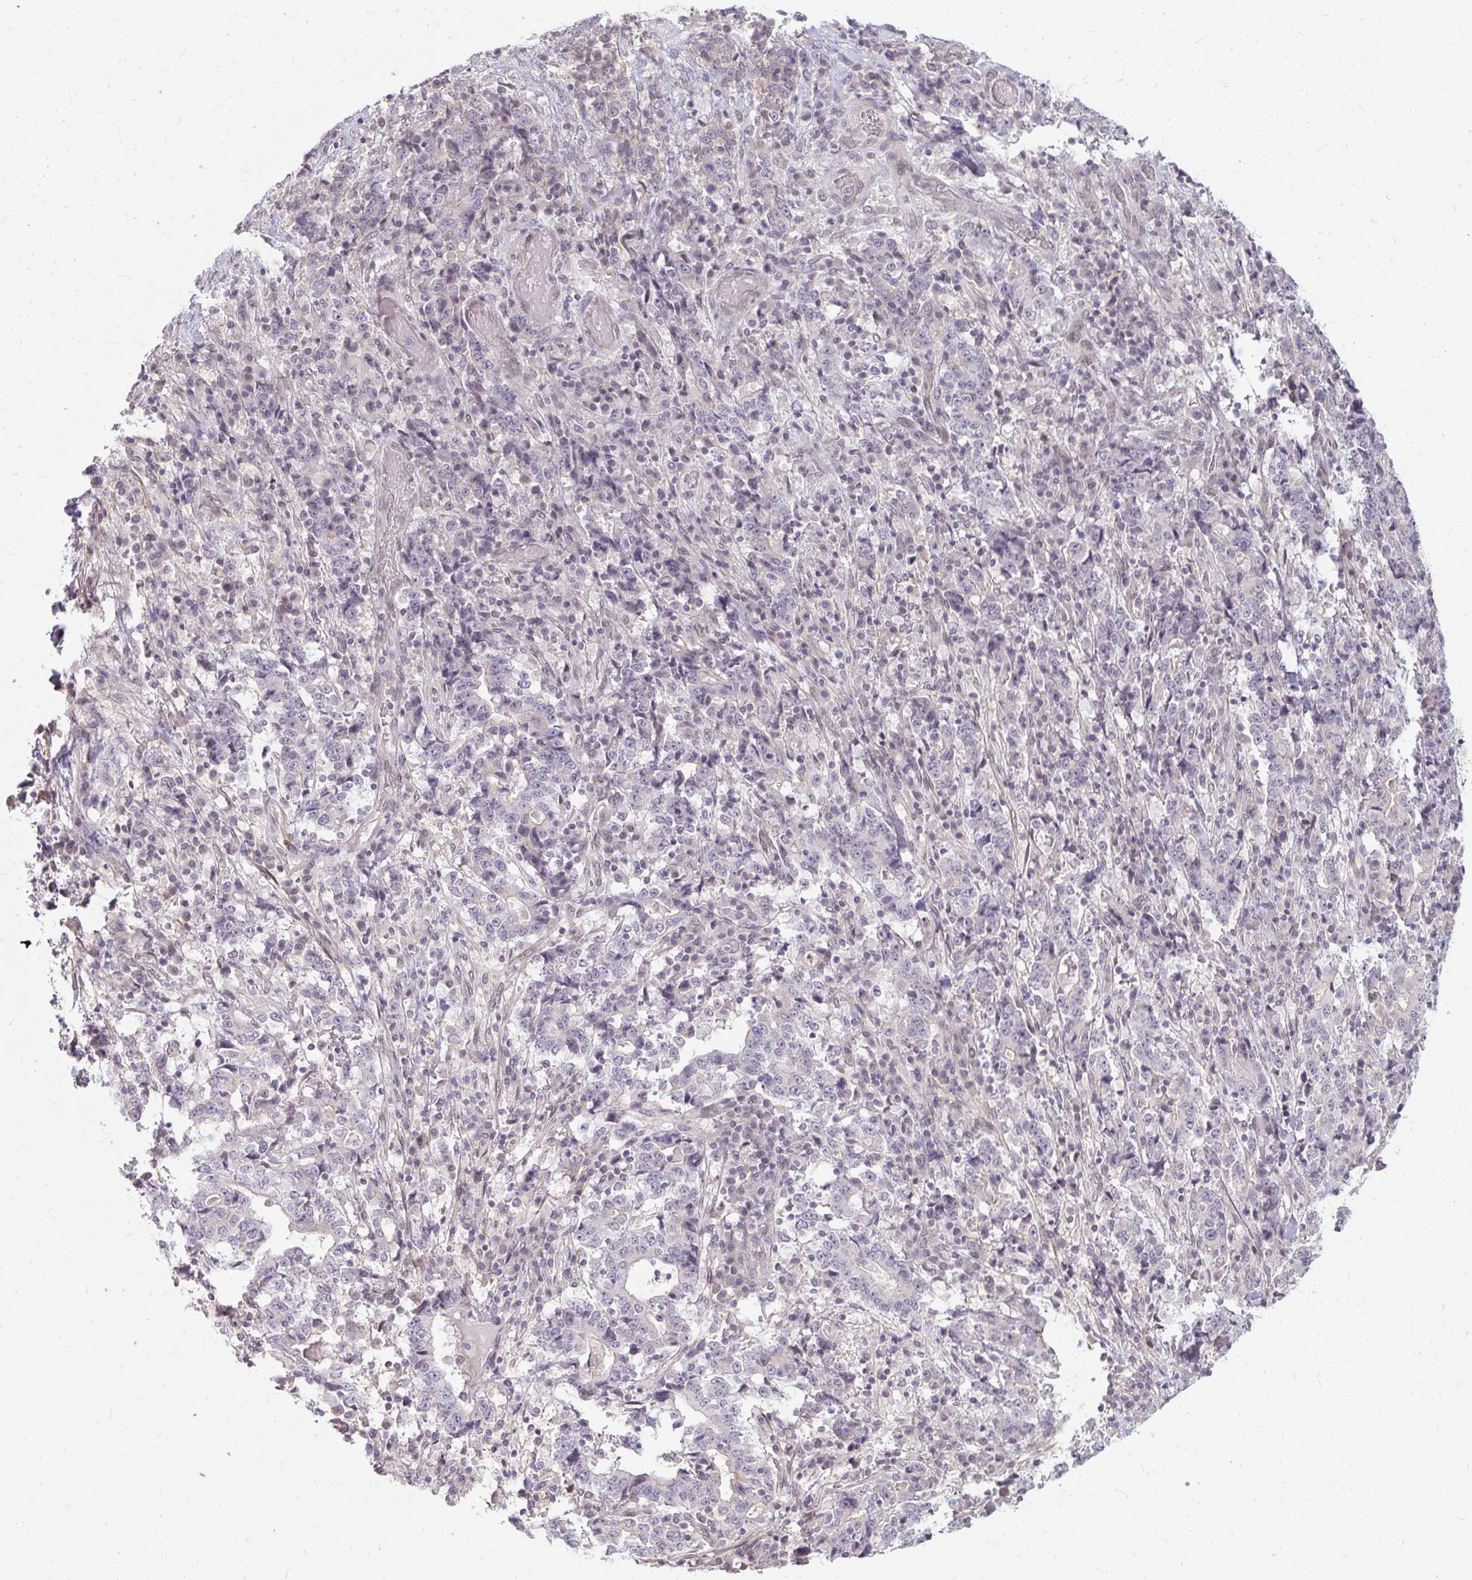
{"staining": {"intensity": "negative", "quantity": "none", "location": "none"}, "tissue": "stomach cancer", "cell_type": "Tumor cells", "image_type": "cancer", "snomed": [{"axis": "morphology", "description": "Normal tissue, NOS"}, {"axis": "morphology", "description": "Adenocarcinoma, NOS"}, {"axis": "topography", "description": "Stomach, upper"}, {"axis": "topography", "description": "Stomach"}], "caption": "There is no significant positivity in tumor cells of stomach cancer (adenocarcinoma).", "gene": "GPC5", "patient": {"sex": "male", "age": 59}}